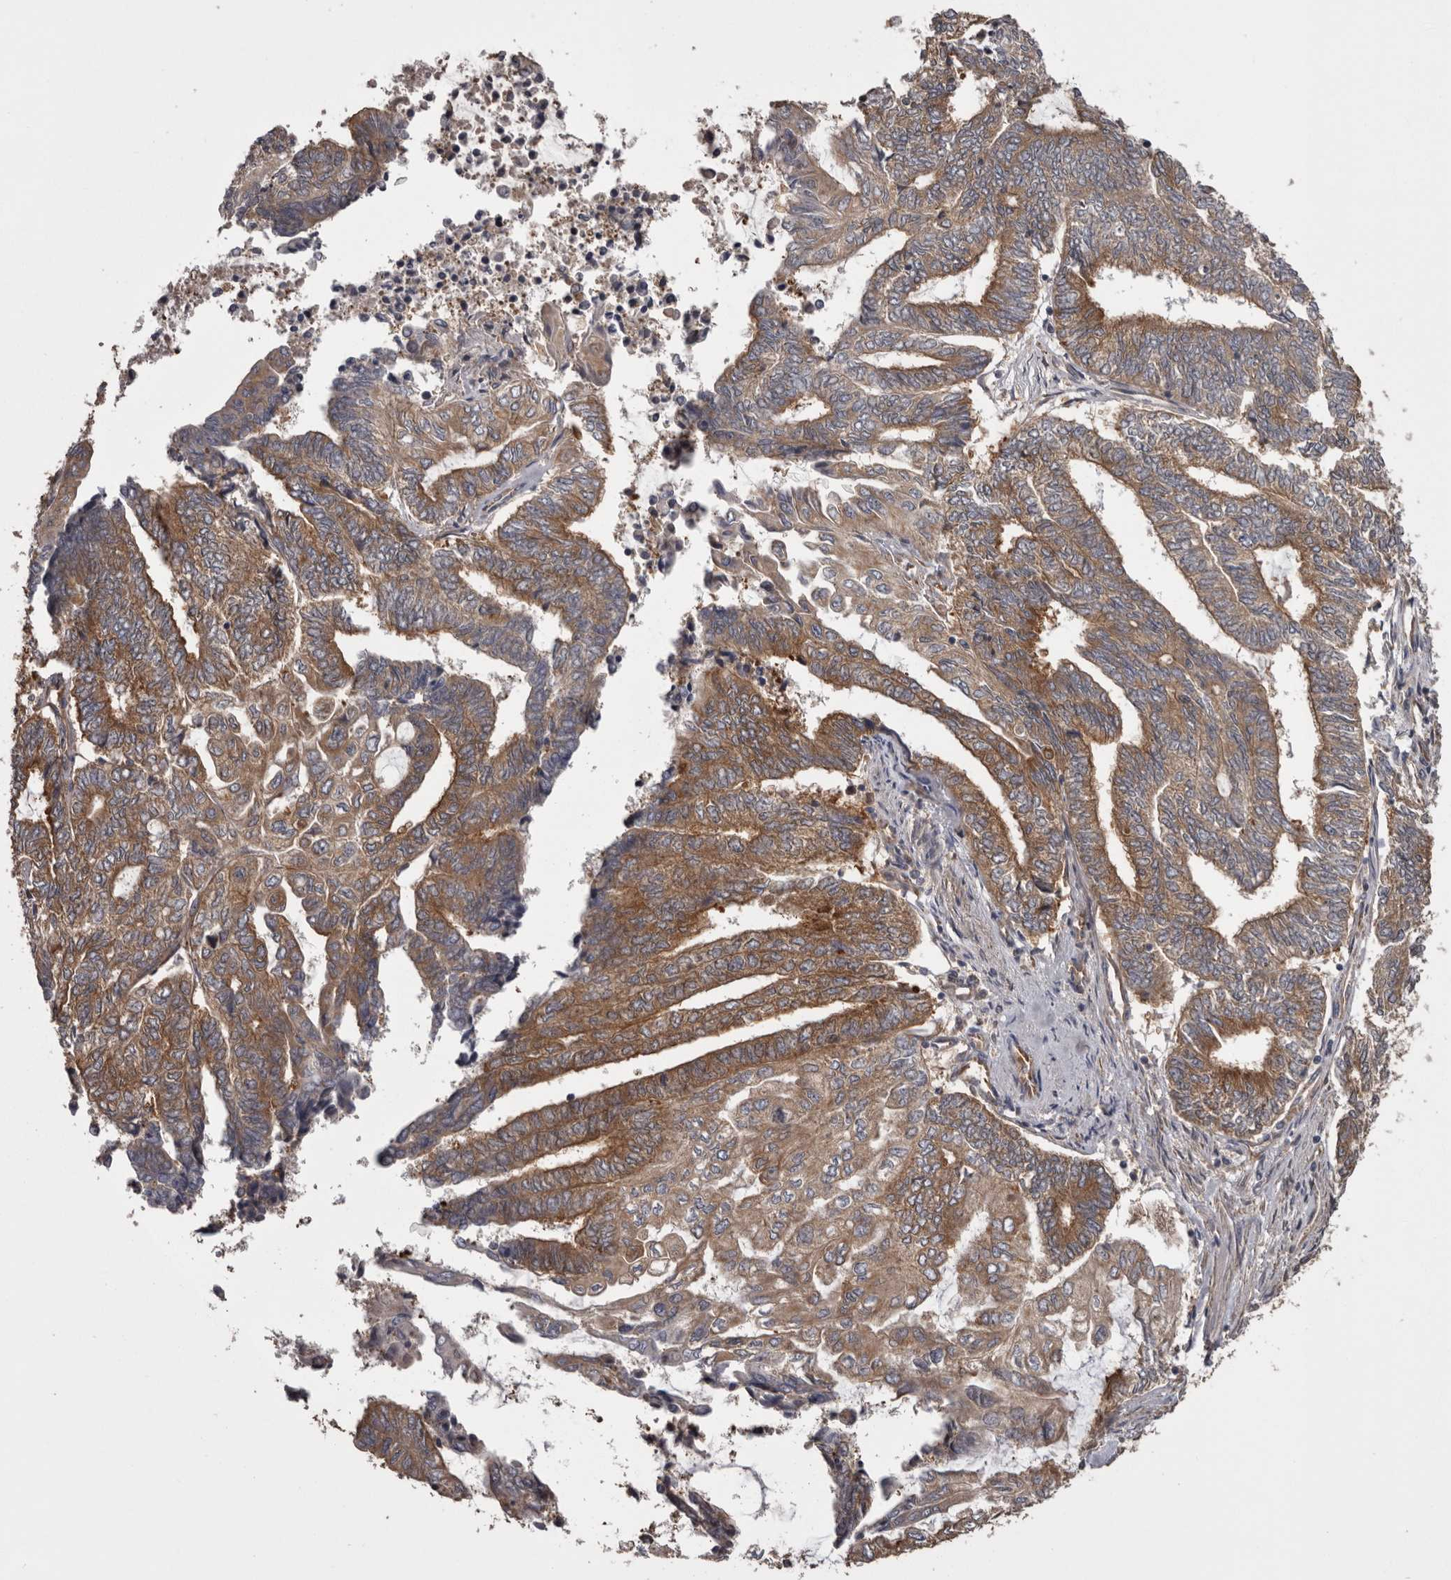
{"staining": {"intensity": "moderate", "quantity": ">75%", "location": "cytoplasmic/membranous"}, "tissue": "endometrial cancer", "cell_type": "Tumor cells", "image_type": "cancer", "snomed": [{"axis": "morphology", "description": "Adenocarcinoma, NOS"}, {"axis": "topography", "description": "Uterus"}, {"axis": "topography", "description": "Endometrium"}], "caption": "The photomicrograph demonstrates immunohistochemical staining of endometrial adenocarcinoma. There is moderate cytoplasmic/membranous positivity is seen in about >75% of tumor cells.", "gene": "DARS1", "patient": {"sex": "female", "age": 70}}